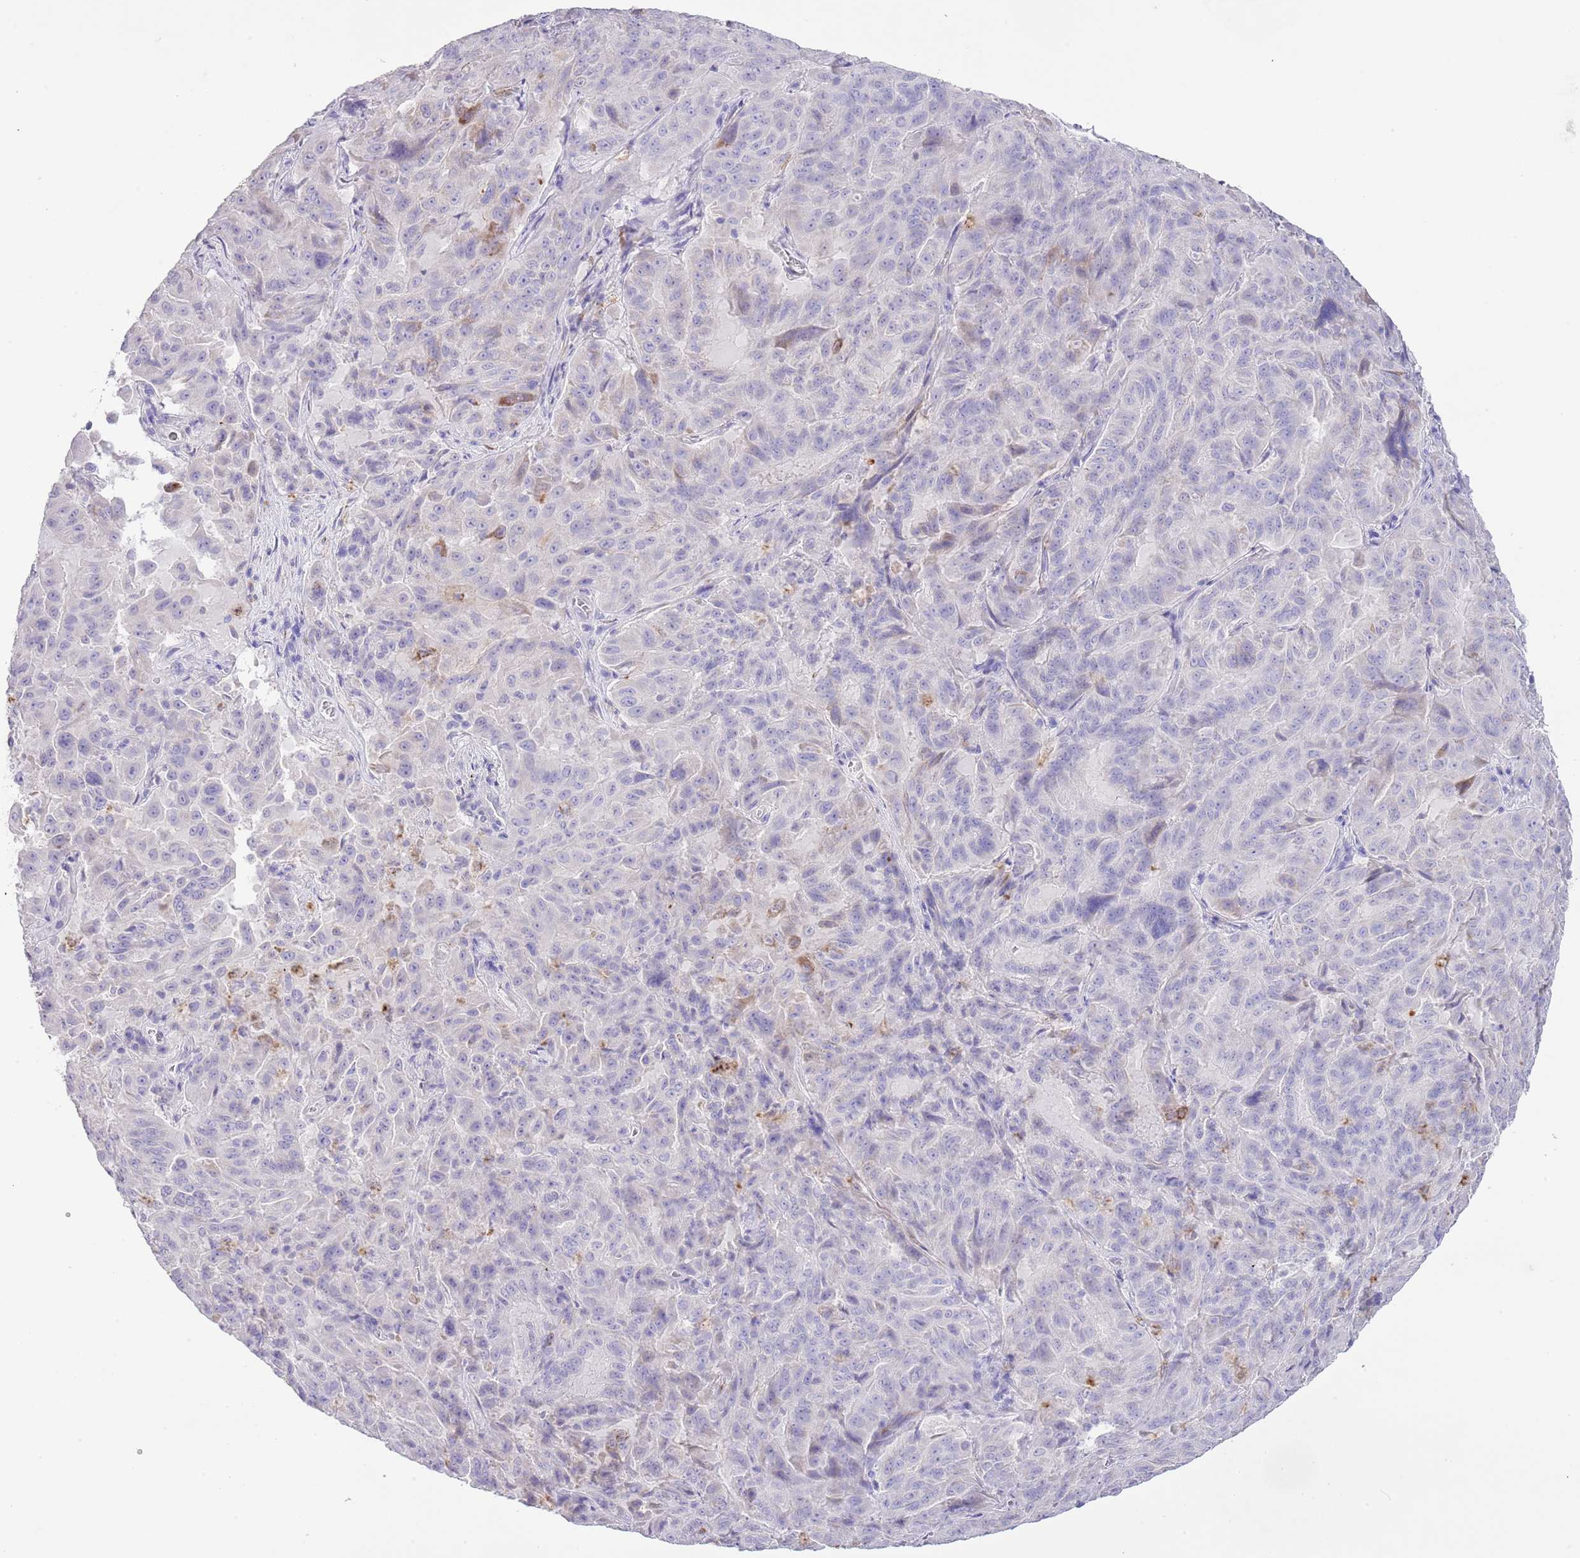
{"staining": {"intensity": "moderate", "quantity": "<25%", "location": "cytoplasmic/membranous"}, "tissue": "pancreatic cancer", "cell_type": "Tumor cells", "image_type": "cancer", "snomed": [{"axis": "morphology", "description": "Adenocarcinoma, NOS"}, {"axis": "topography", "description": "Pancreas"}], "caption": "Pancreatic cancer stained with a protein marker displays moderate staining in tumor cells.", "gene": "OR2Z1", "patient": {"sex": "male", "age": 63}}